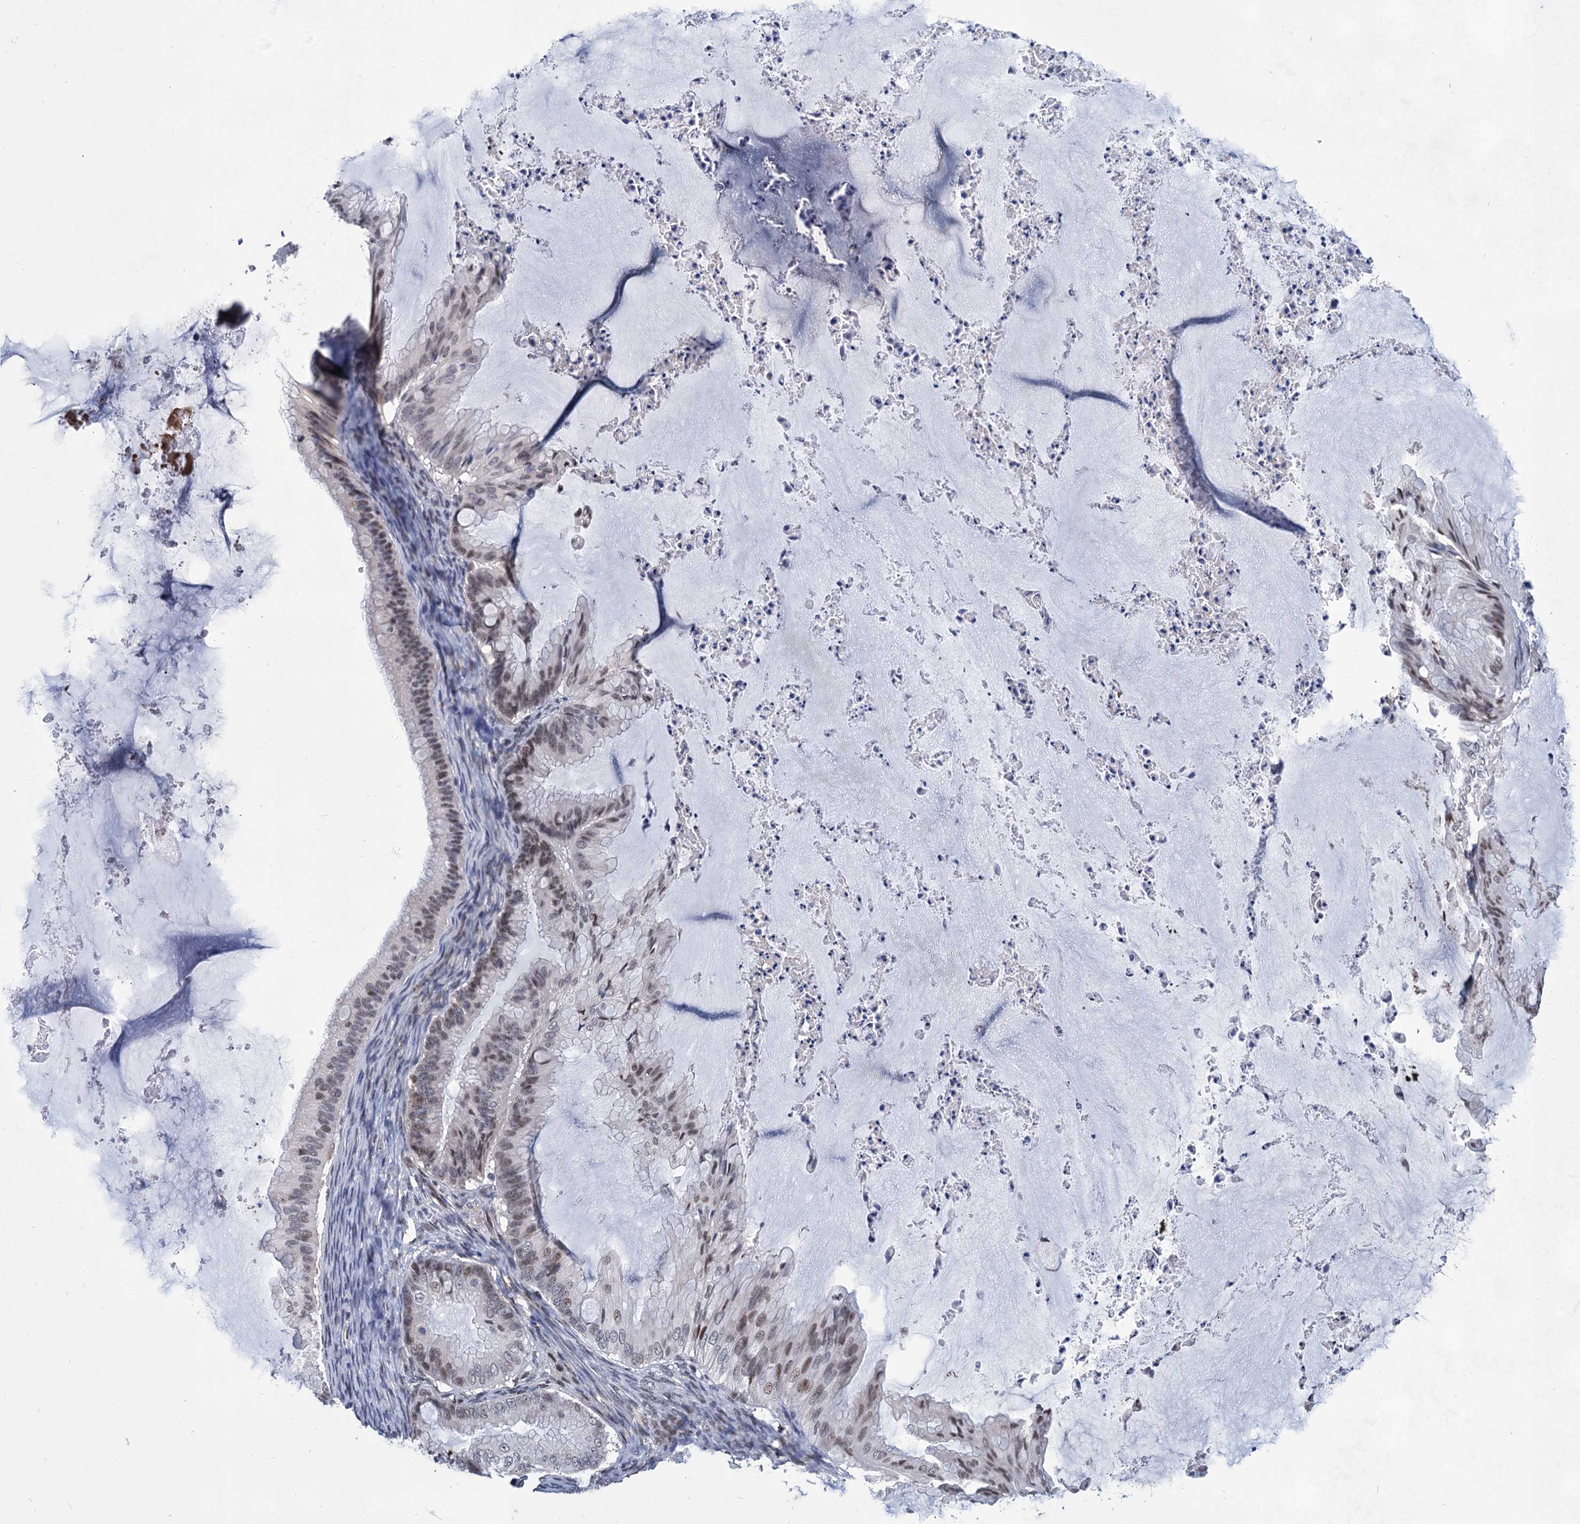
{"staining": {"intensity": "weak", "quantity": "<25%", "location": "nuclear"}, "tissue": "ovarian cancer", "cell_type": "Tumor cells", "image_type": "cancer", "snomed": [{"axis": "morphology", "description": "Cystadenocarcinoma, mucinous, NOS"}, {"axis": "topography", "description": "Ovary"}], "caption": "DAB immunohistochemical staining of ovarian cancer (mucinous cystadenocarcinoma) demonstrates no significant positivity in tumor cells. The staining is performed using DAB brown chromogen with nuclei counter-stained in using hematoxylin.", "gene": "MON2", "patient": {"sex": "female", "age": 71}}